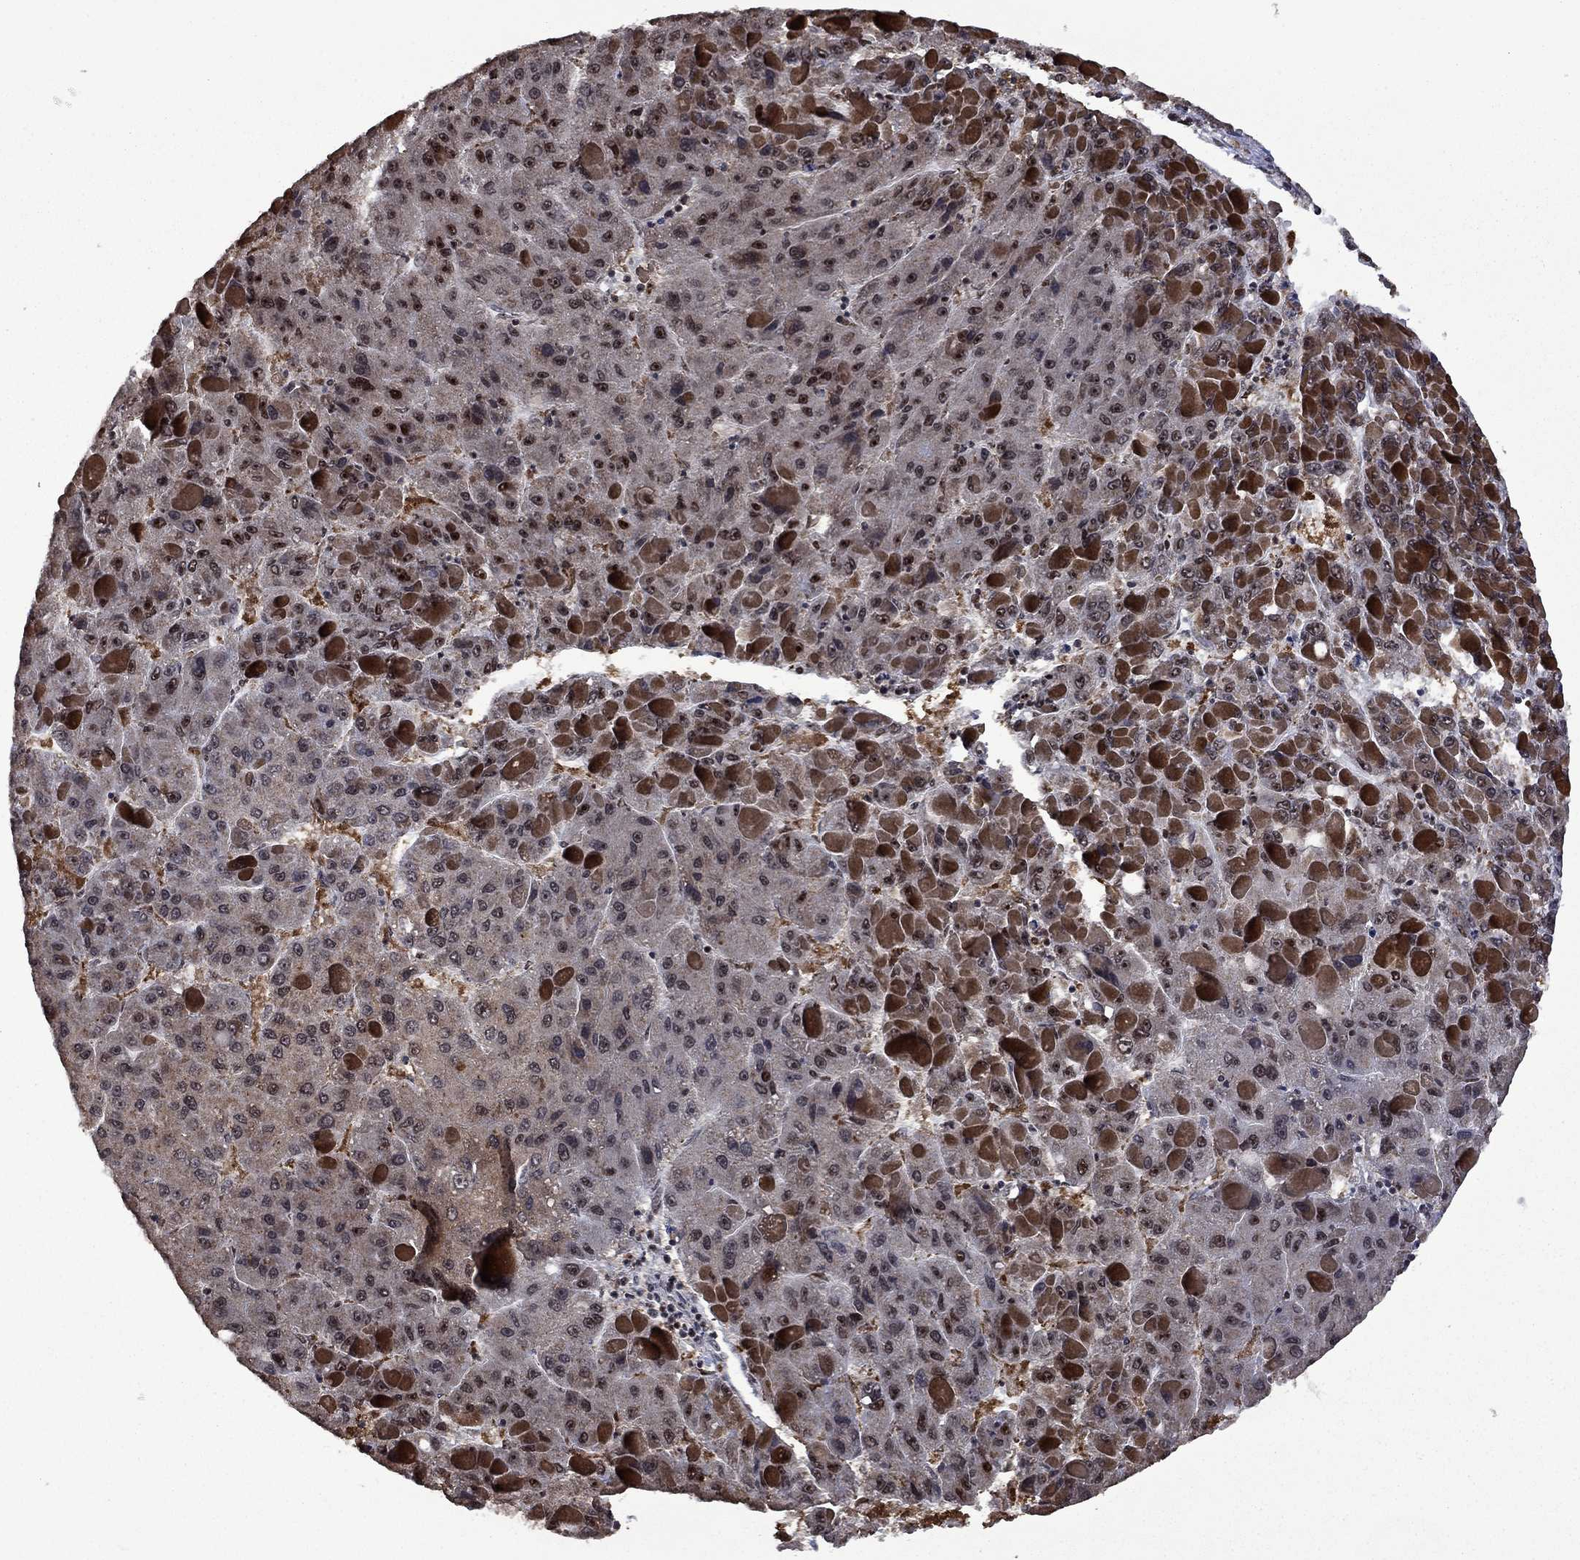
{"staining": {"intensity": "negative", "quantity": "none", "location": "none"}, "tissue": "liver cancer", "cell_type": "Tumor cells", "image_type": "cancer", "snomed": [{"axis": "morphology", "description": "Carcinoma, Hepatocellular, NOS"}, {"axis": "topography", "description": "Liver"}], "caption": "This is an immunohistochemistry image of liver hepatocellular carcinoma. There is no positivity in tumor cells.", "gene": "FBL", "patient": {"sex": "female", "age": 82}}